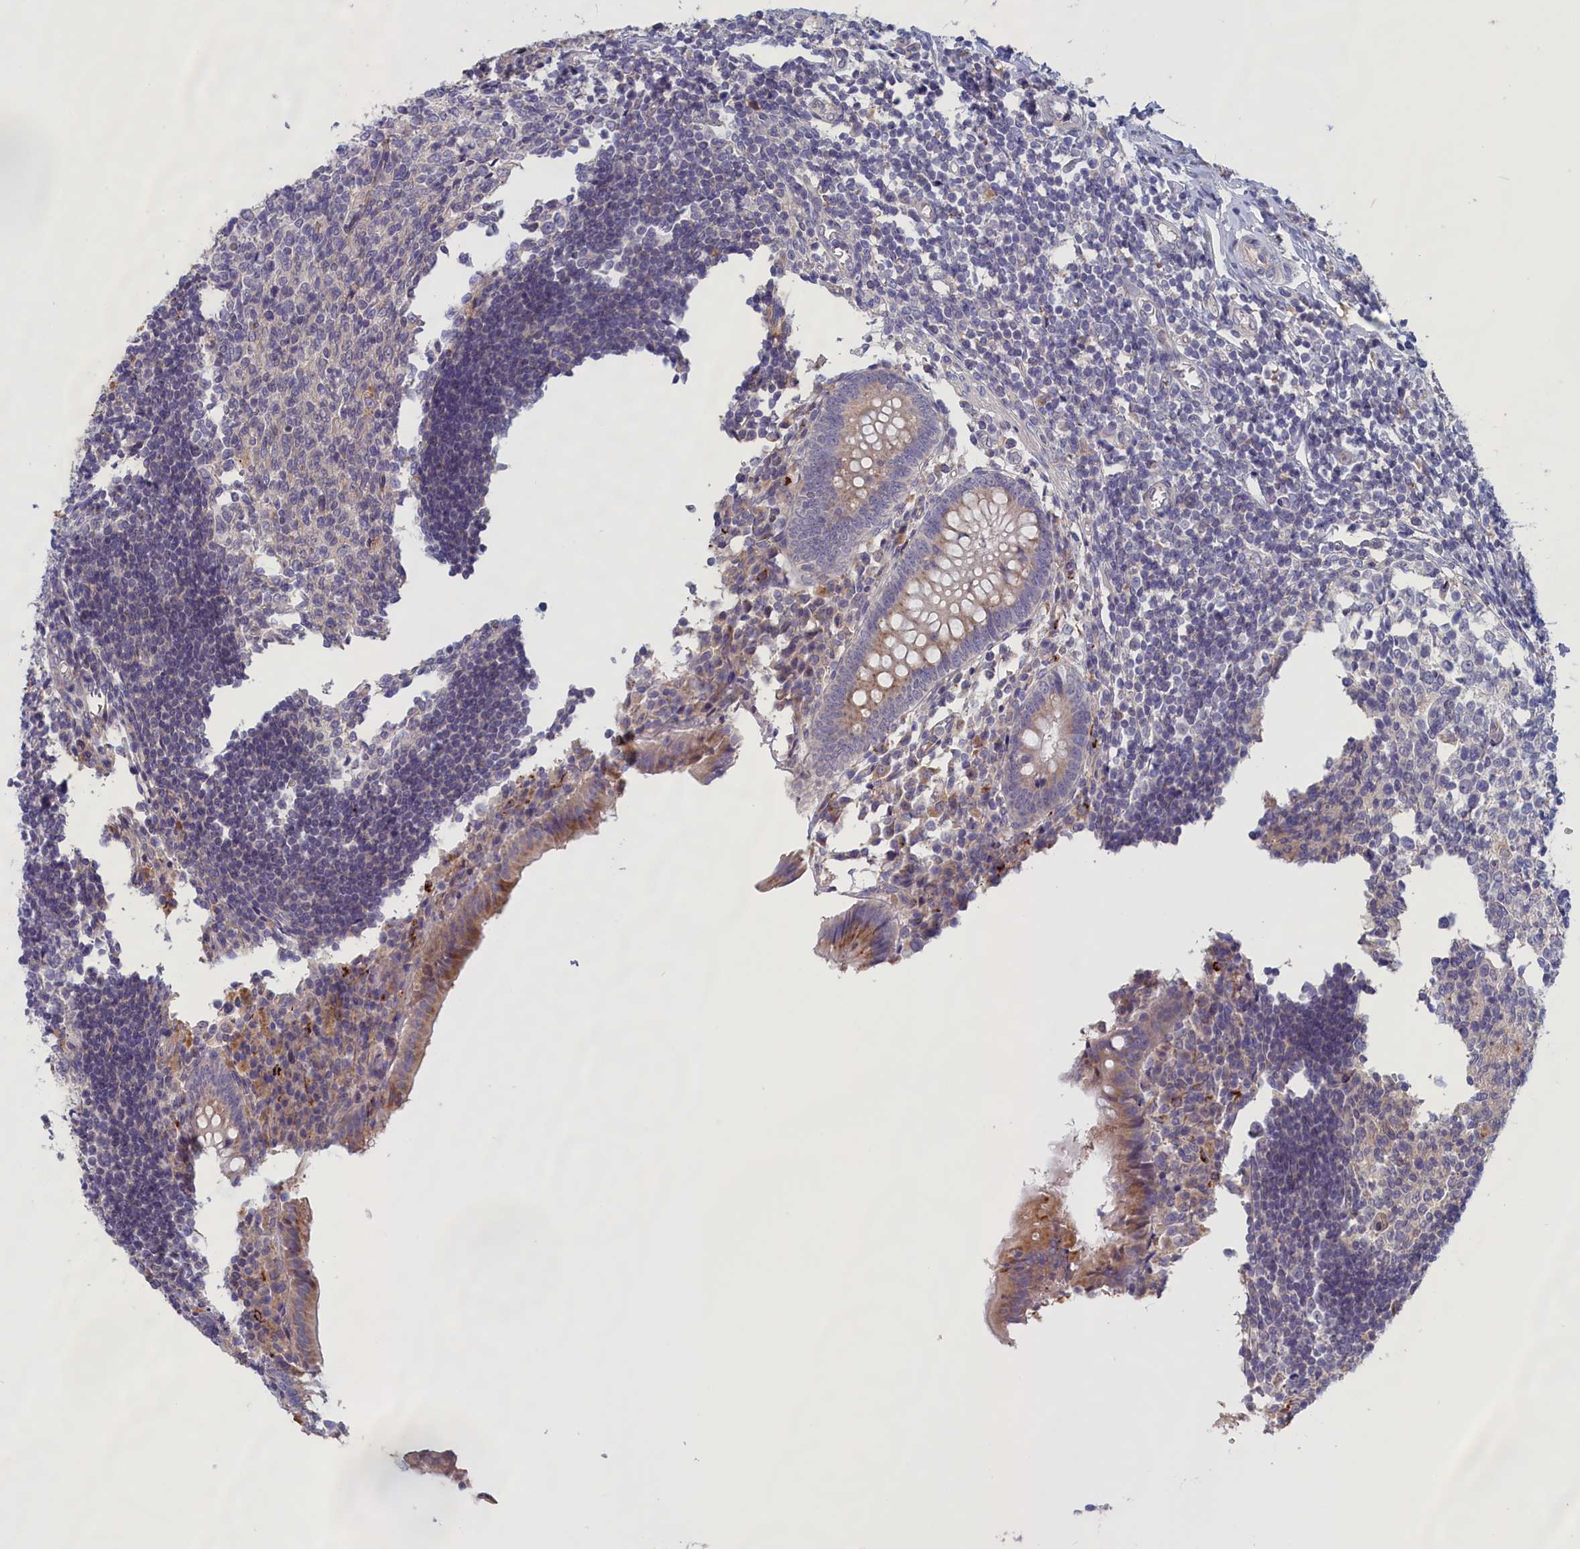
{"staining": {"intensity": "moderate", "quantity": "<25%", "location": "cytoplasmic/membranous"}, "tissue": "appendix", "cell_type": "Glandular cells", "image_type": "normal", "snomed": [{"axis": "morphology", "description": "Normal tissue, NOS"}, {"axis": "topography", "description": "Appendix"}], "caption": "Appendix stained with a protein marker exhibits moderate staining in glandular cells.", "gene": "IGFALS", "patient": {"sex": "female", "age": 17}}